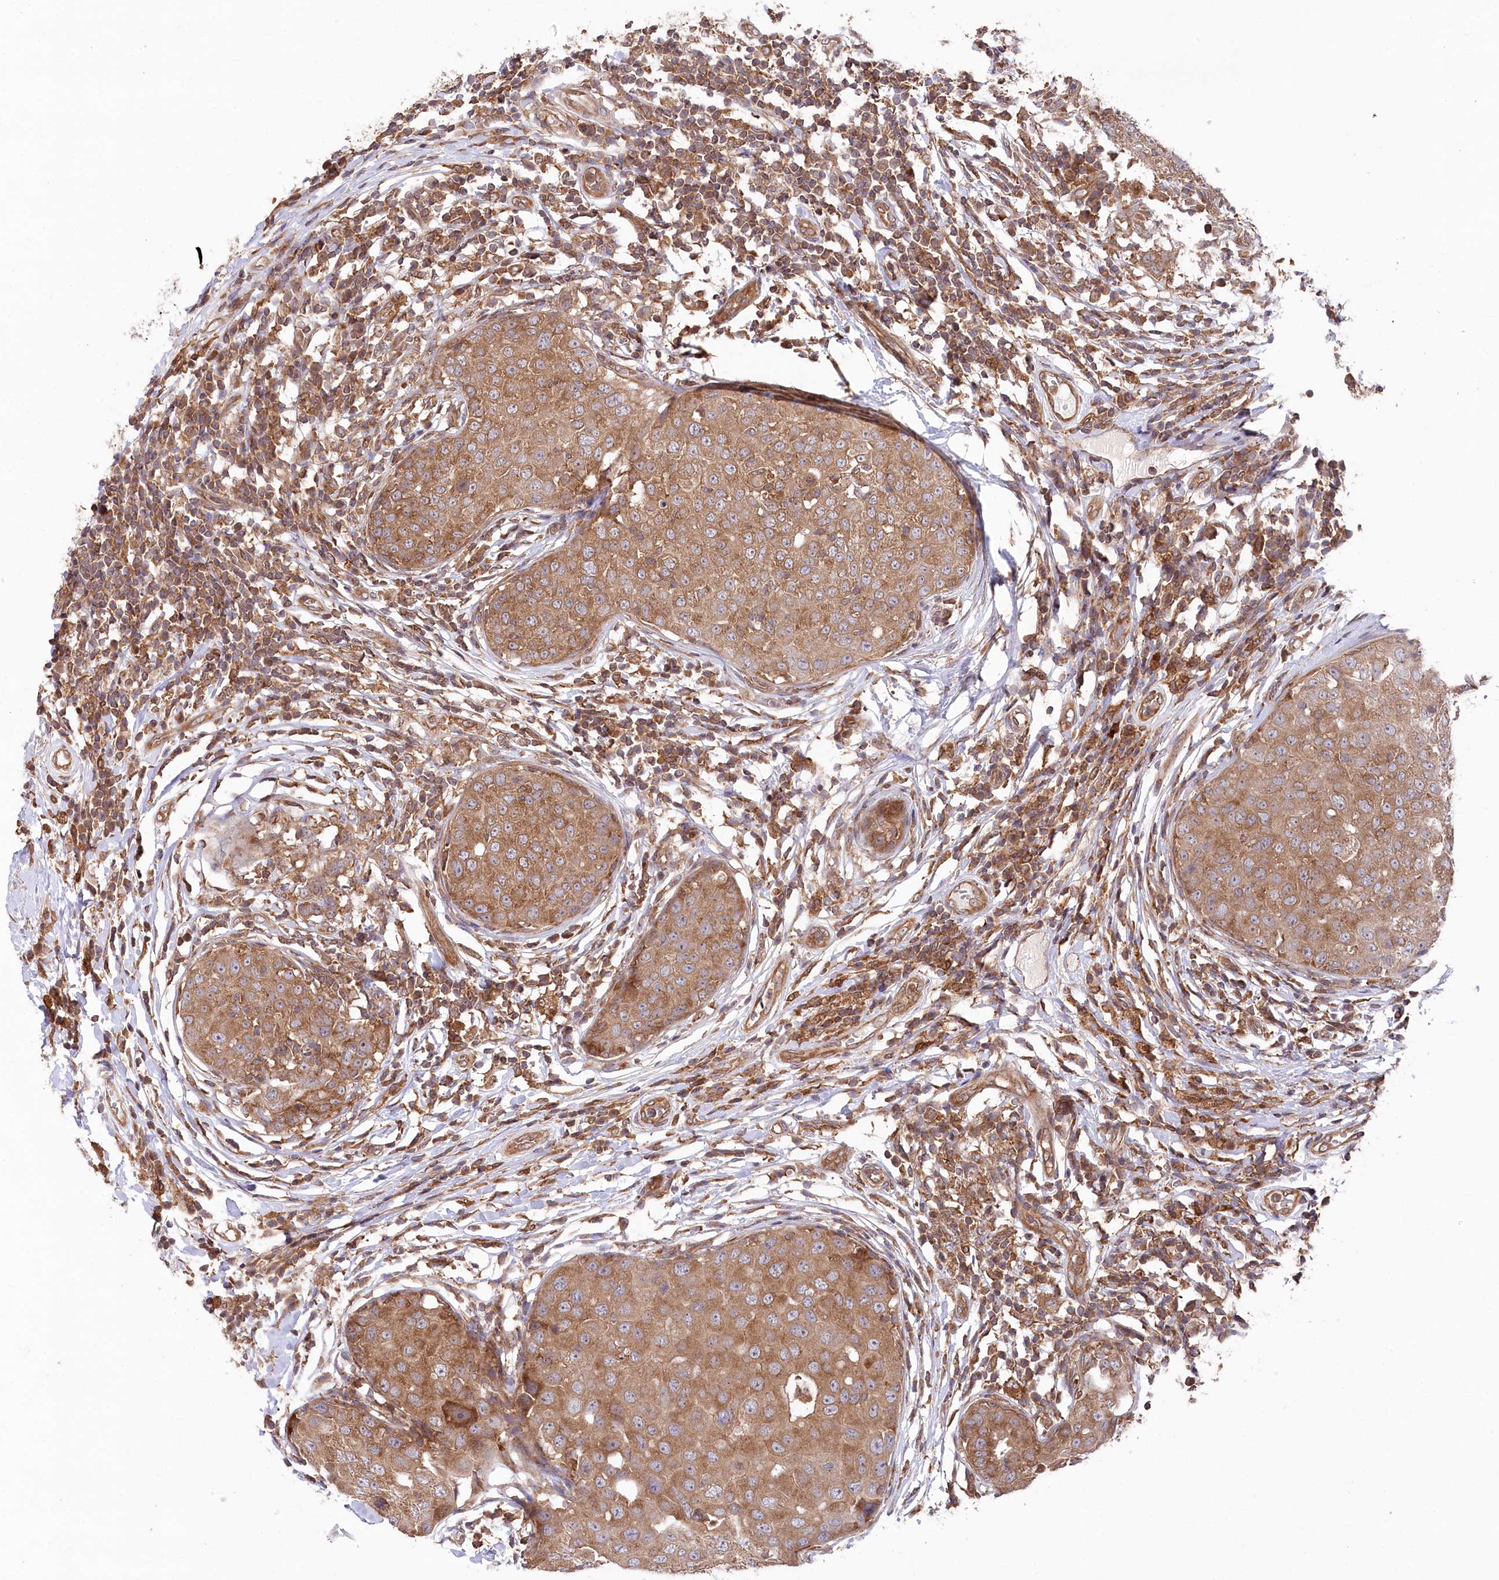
{"staining": {"intensity": "moderate", "quantity": ">75%", "location": "cytoplasmic/membranous"}, "tissue": "breast cancer", "cell_type": "Tumor cells", "image_type": "cancer", "snomed": [{"axis": "morphology", "description": "Duct carcinoma"}, {"axis": "topography", "description": "Breast"}], "caption": "Breast invasive ductal carcinoma tissue reveals moderate cytoplasmic/membranous staining in about >75% of tumor cells", "gene": "PPP1R21", "patient": {"sex": "female", "age": 27}}